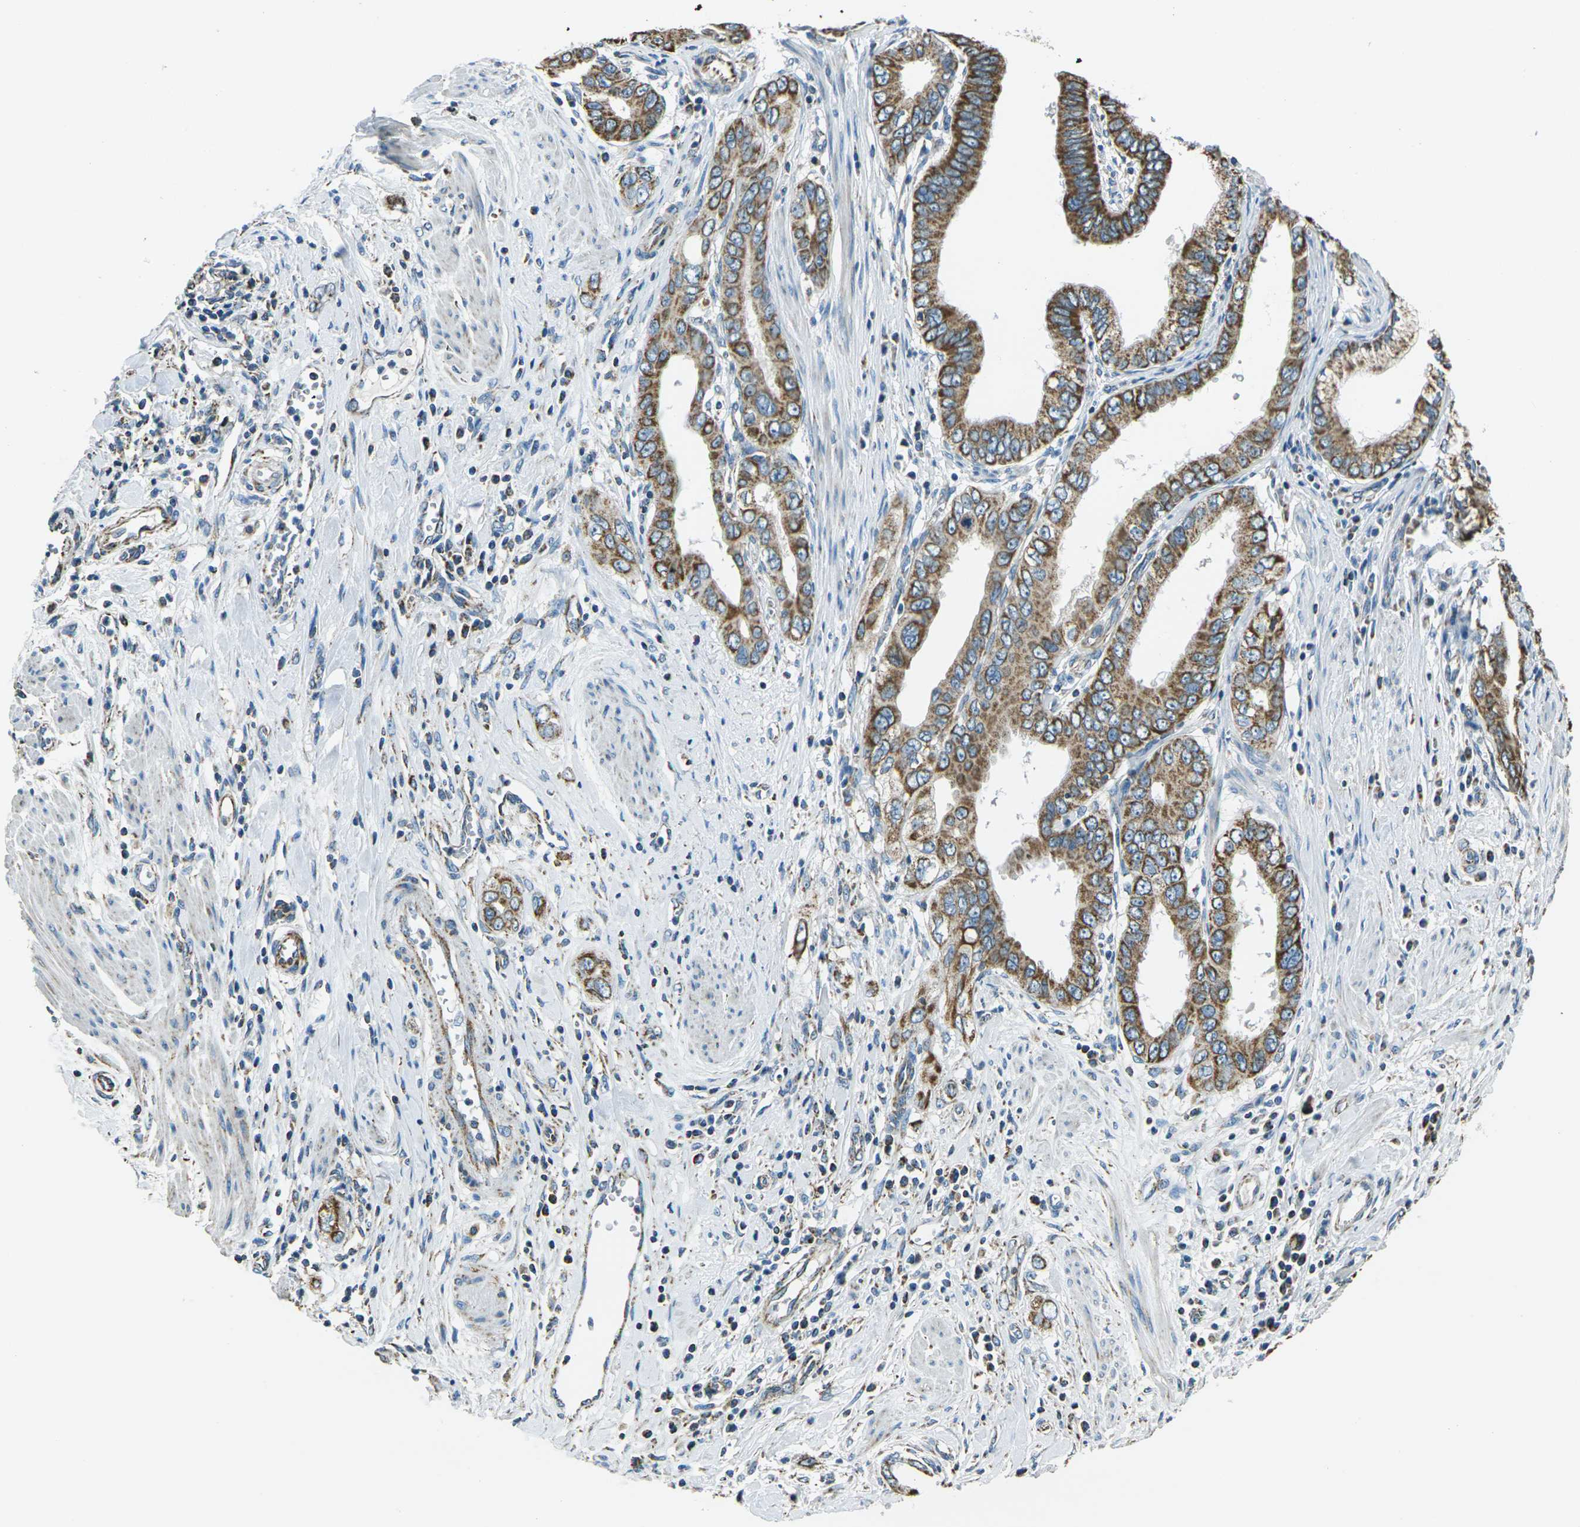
{"staining": {"intensity": "moderate", "quantity": ">75%", "location": "cytoplasmic/membranous"}, "tissue": "pancreatic cancer", "cell_type": "Tumor cells", "image_type": "cancer", "snomed": [{"axis": "morphology", "description": "Normal tissue, NOS"}, {"axis": "topography", "description": "Lymph node"}], "caption": "IHC micrograph of pancreatic cancer stained for a protein (brown), which demonstrates medium levels of moderate cytoplasmic/membranous expression in approximately >75% of tumor cells.", "gene": "IRF3", "patient": {"sex": "male", "age": 50}}